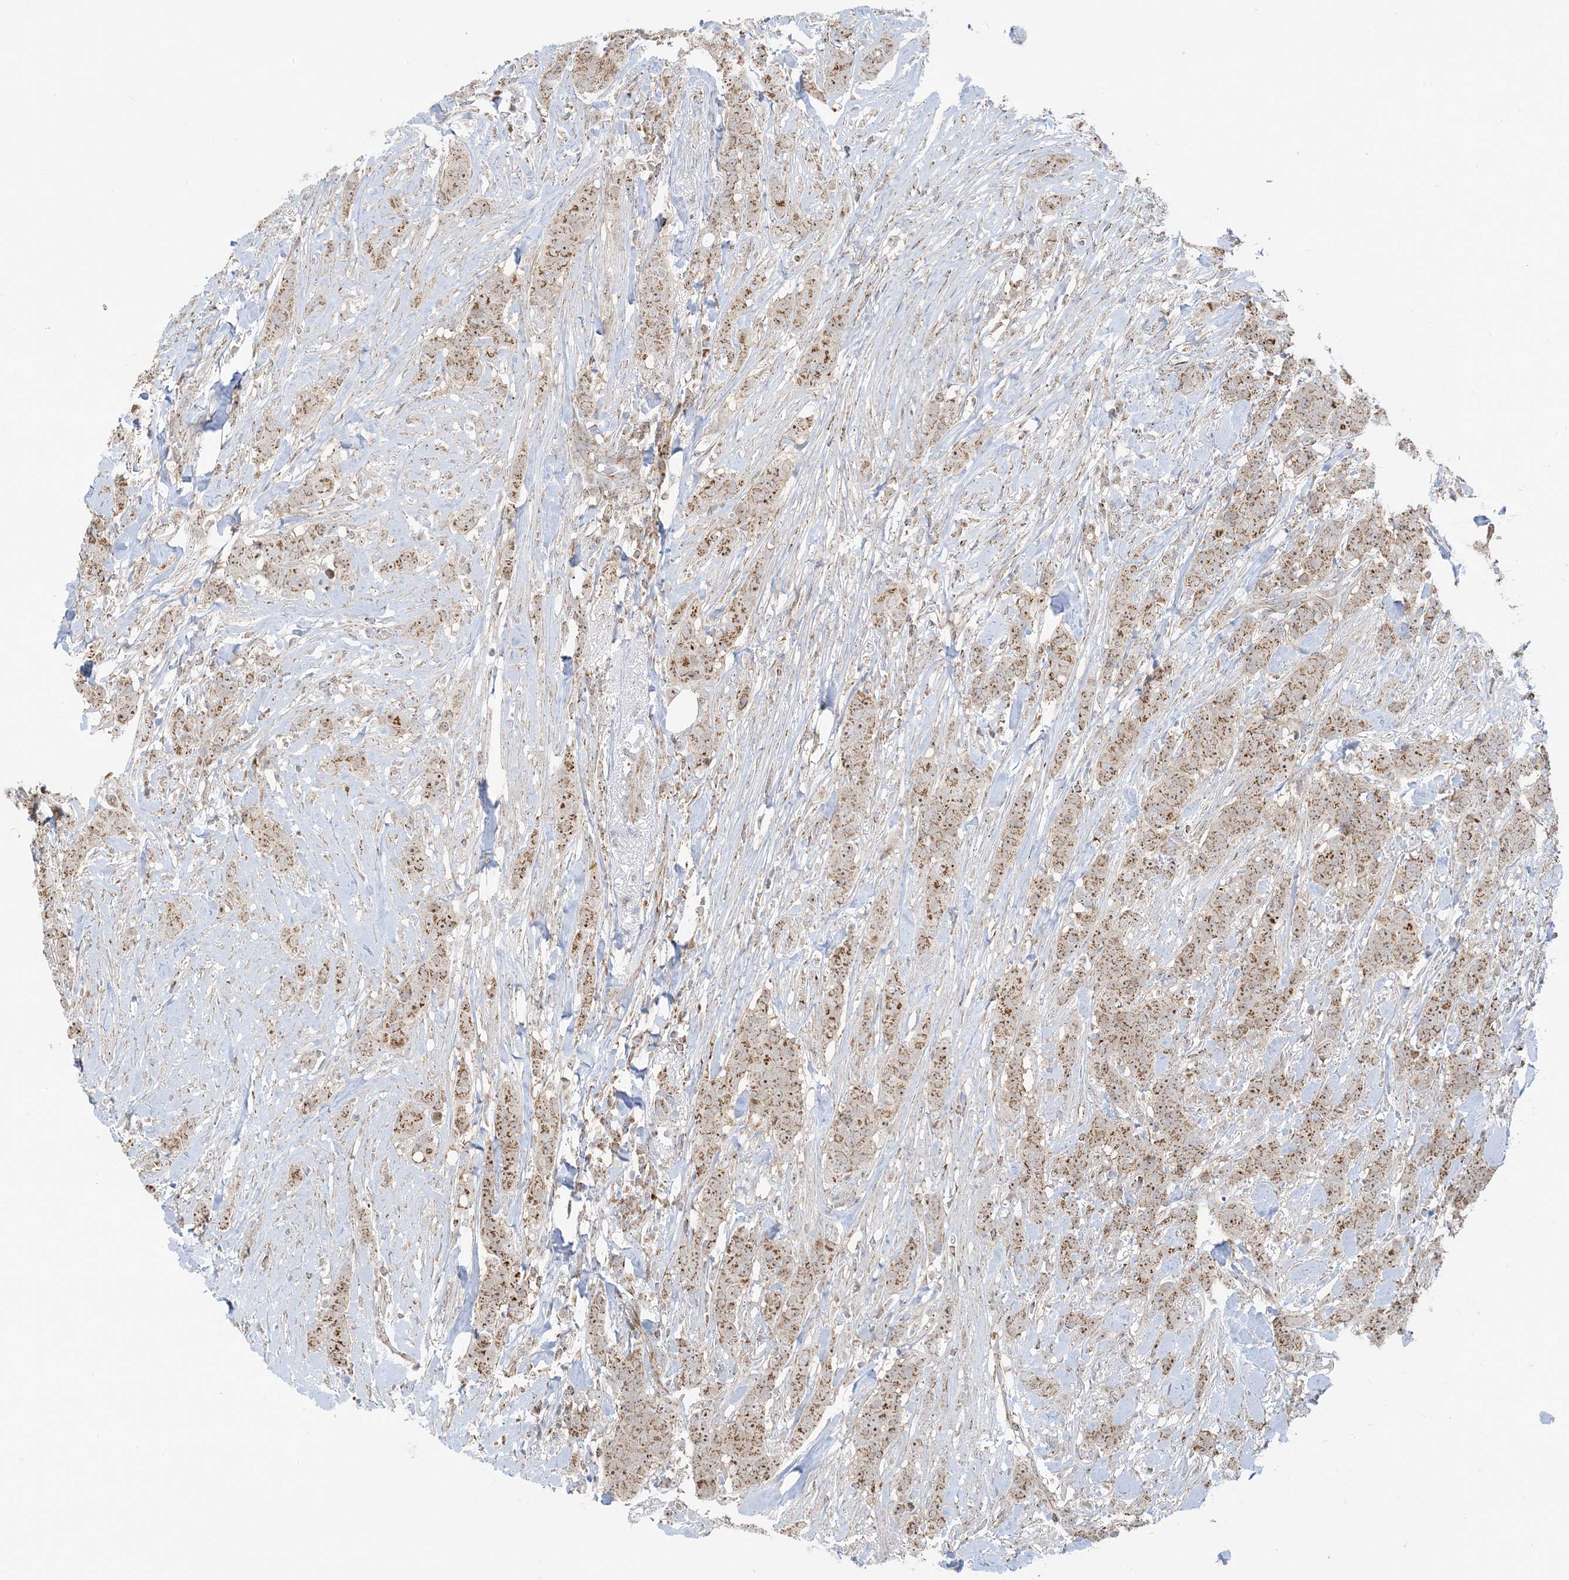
{"staining": {"intensity": "moderate", "quantity": ">75%", "location": "cytoplasmic/membranous,nuclear"}, "tissue": "breast cancer", "cell_type": "Tumor cells", "image_type": "cancer", "snomed": [{"axis": "morphology", "description": "Duct carcinoma"}, {"axis": "topography", "description": "Breast"}], "caption": "Breast infiltrating ductal carcinoma stained for a protein (brown) exhibits moderate cytoplasmic/membranous and nuclear positive positivity in approximately >75% of tumor cells.", "gene": "MAPKBP1", "patient": {"sex": "female", "age": 40}}